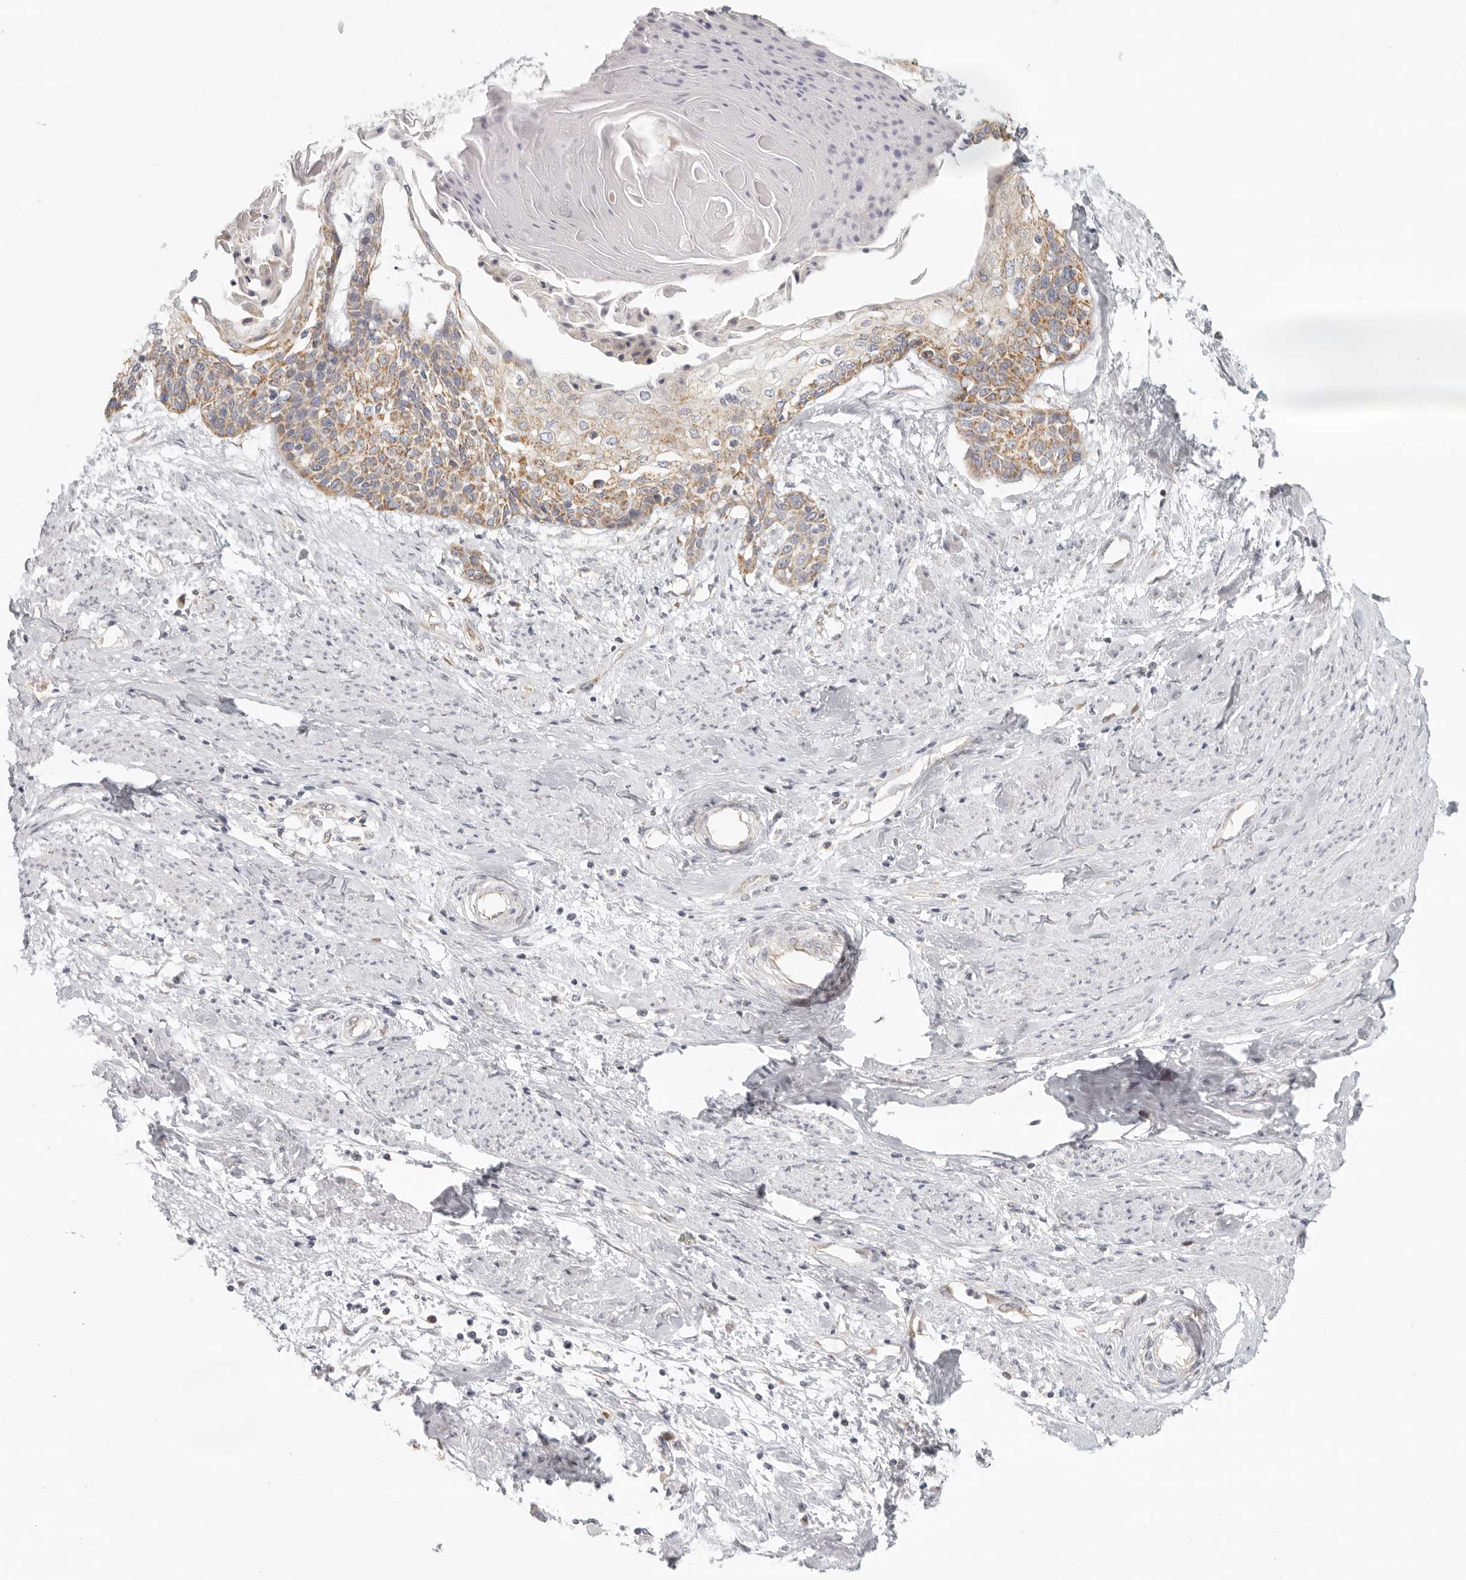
{"staining": {"intensity": "moderate", "quantity": "<25%", "location": "cytoplasmic/membranous"}, "tissue": "cervical cancer", "cell_type": "Tumor cells", "image_type": "cancer", "snomed": [{"axis": "morphology", "description": "Squamous cell carcinoma, NOS"}, {"axis": "topography", "description": "Cervix"}], "caption": "A brown stain shows moderate cytoplasmic/membranous positivity of a protein in cervical cancer (squamous cell carcinoma) tumor cells.", "gene": "KDF1", "patient": {"sex": "female", "age": 57}}